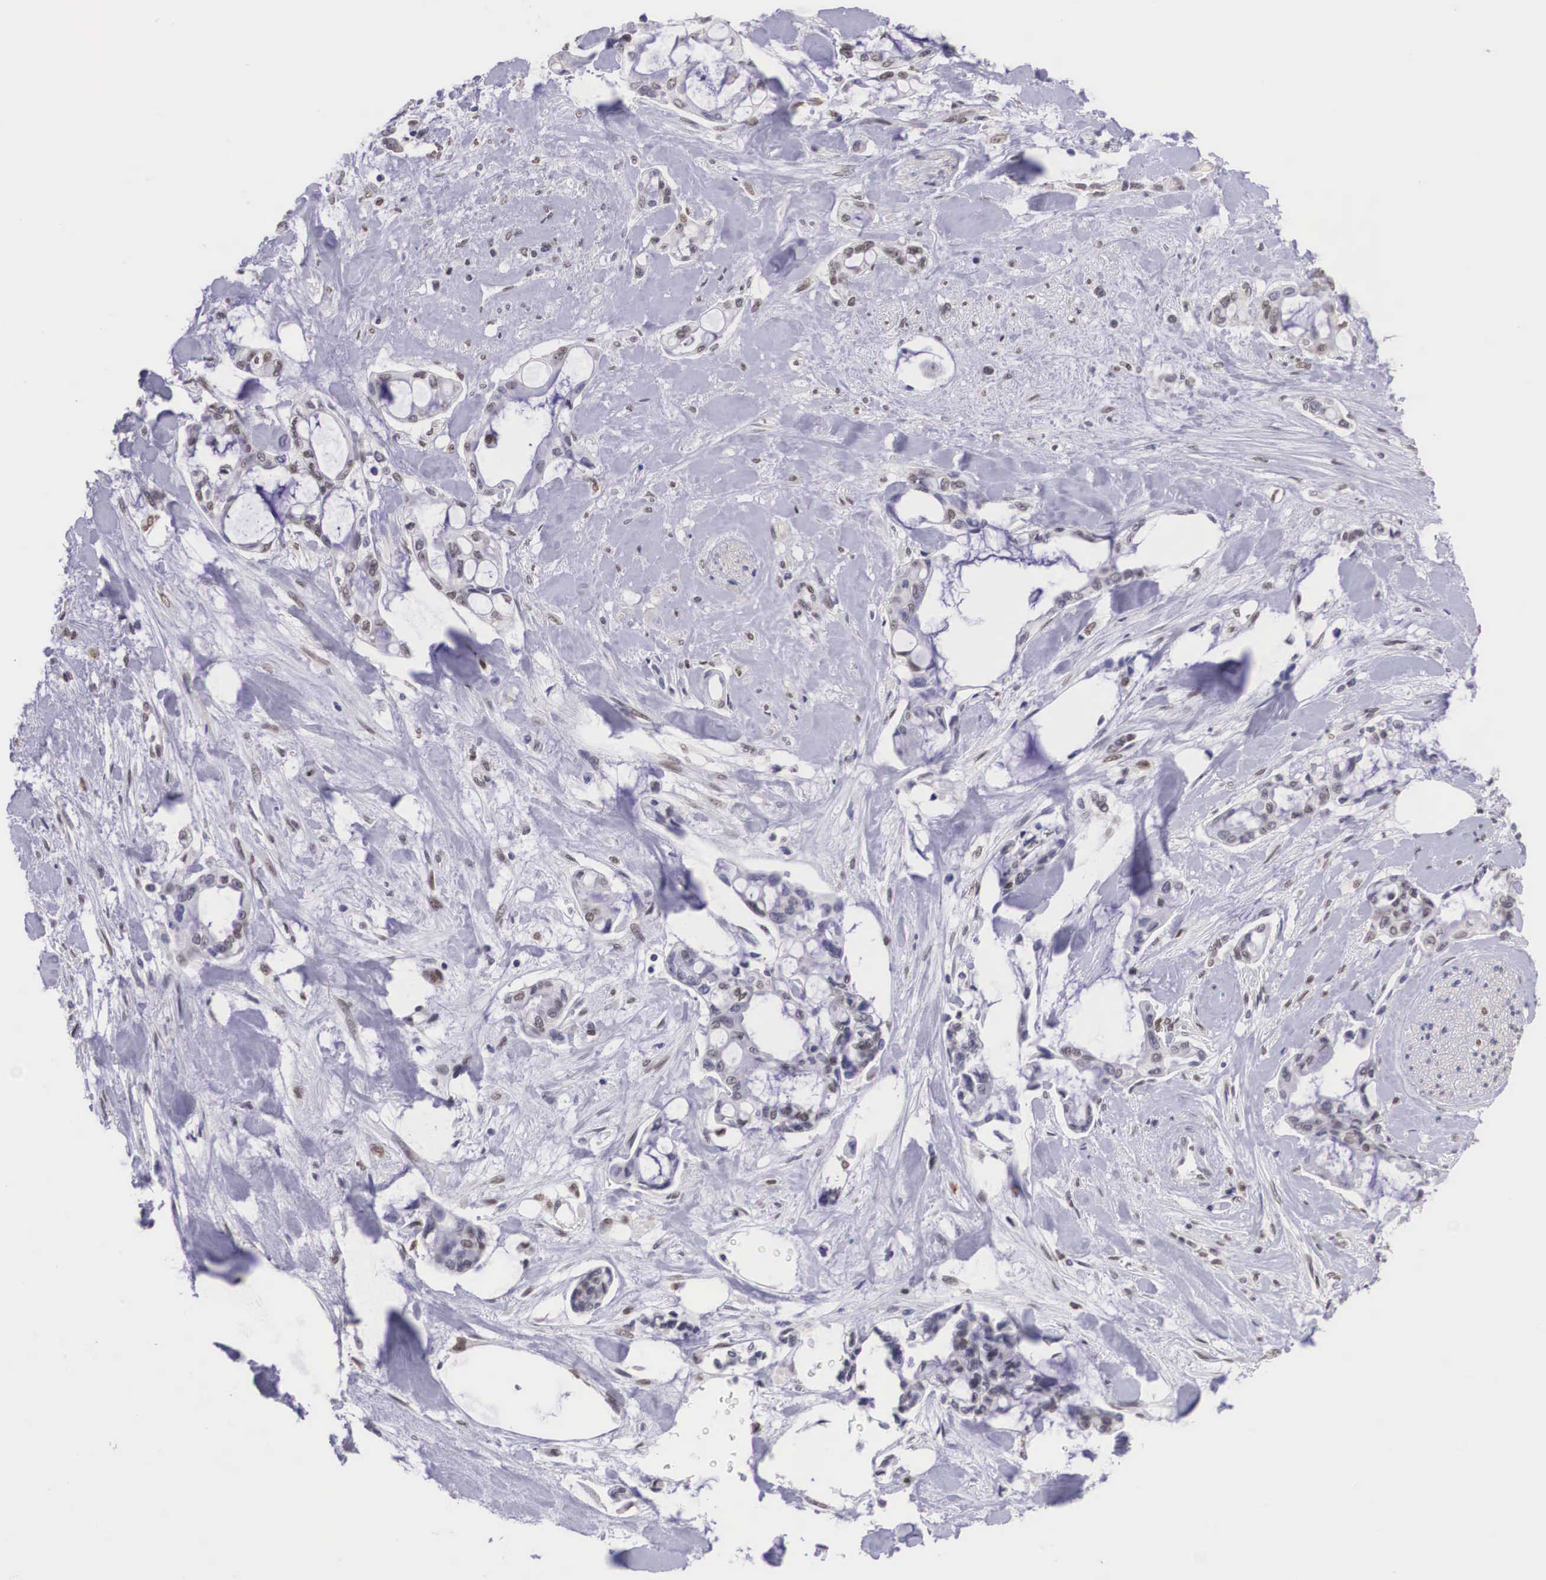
{"staining": {"intensity": "moderate", "quantity": "25%-75%", "location": "nuclear"}, "tissue": "pancreatic cancer", "cell_type": "Tumor cells", "image_type": "cancer", "snomed": [{"axis": "morphology", "description": "Adenocarcinoma, NOS"}, {"axis": "topography", "description": "Pancreas"}], "caption": "Immunohistochemistry (DAB (3,3'-diaminobenzidine)) staining of adenocarcinoma (pancreatic) displays moderate nuclear protein expression in about 25%-75% of tumor cells.", "gene": "ETV6", "patient": {"sex": "female", "age": 70}}